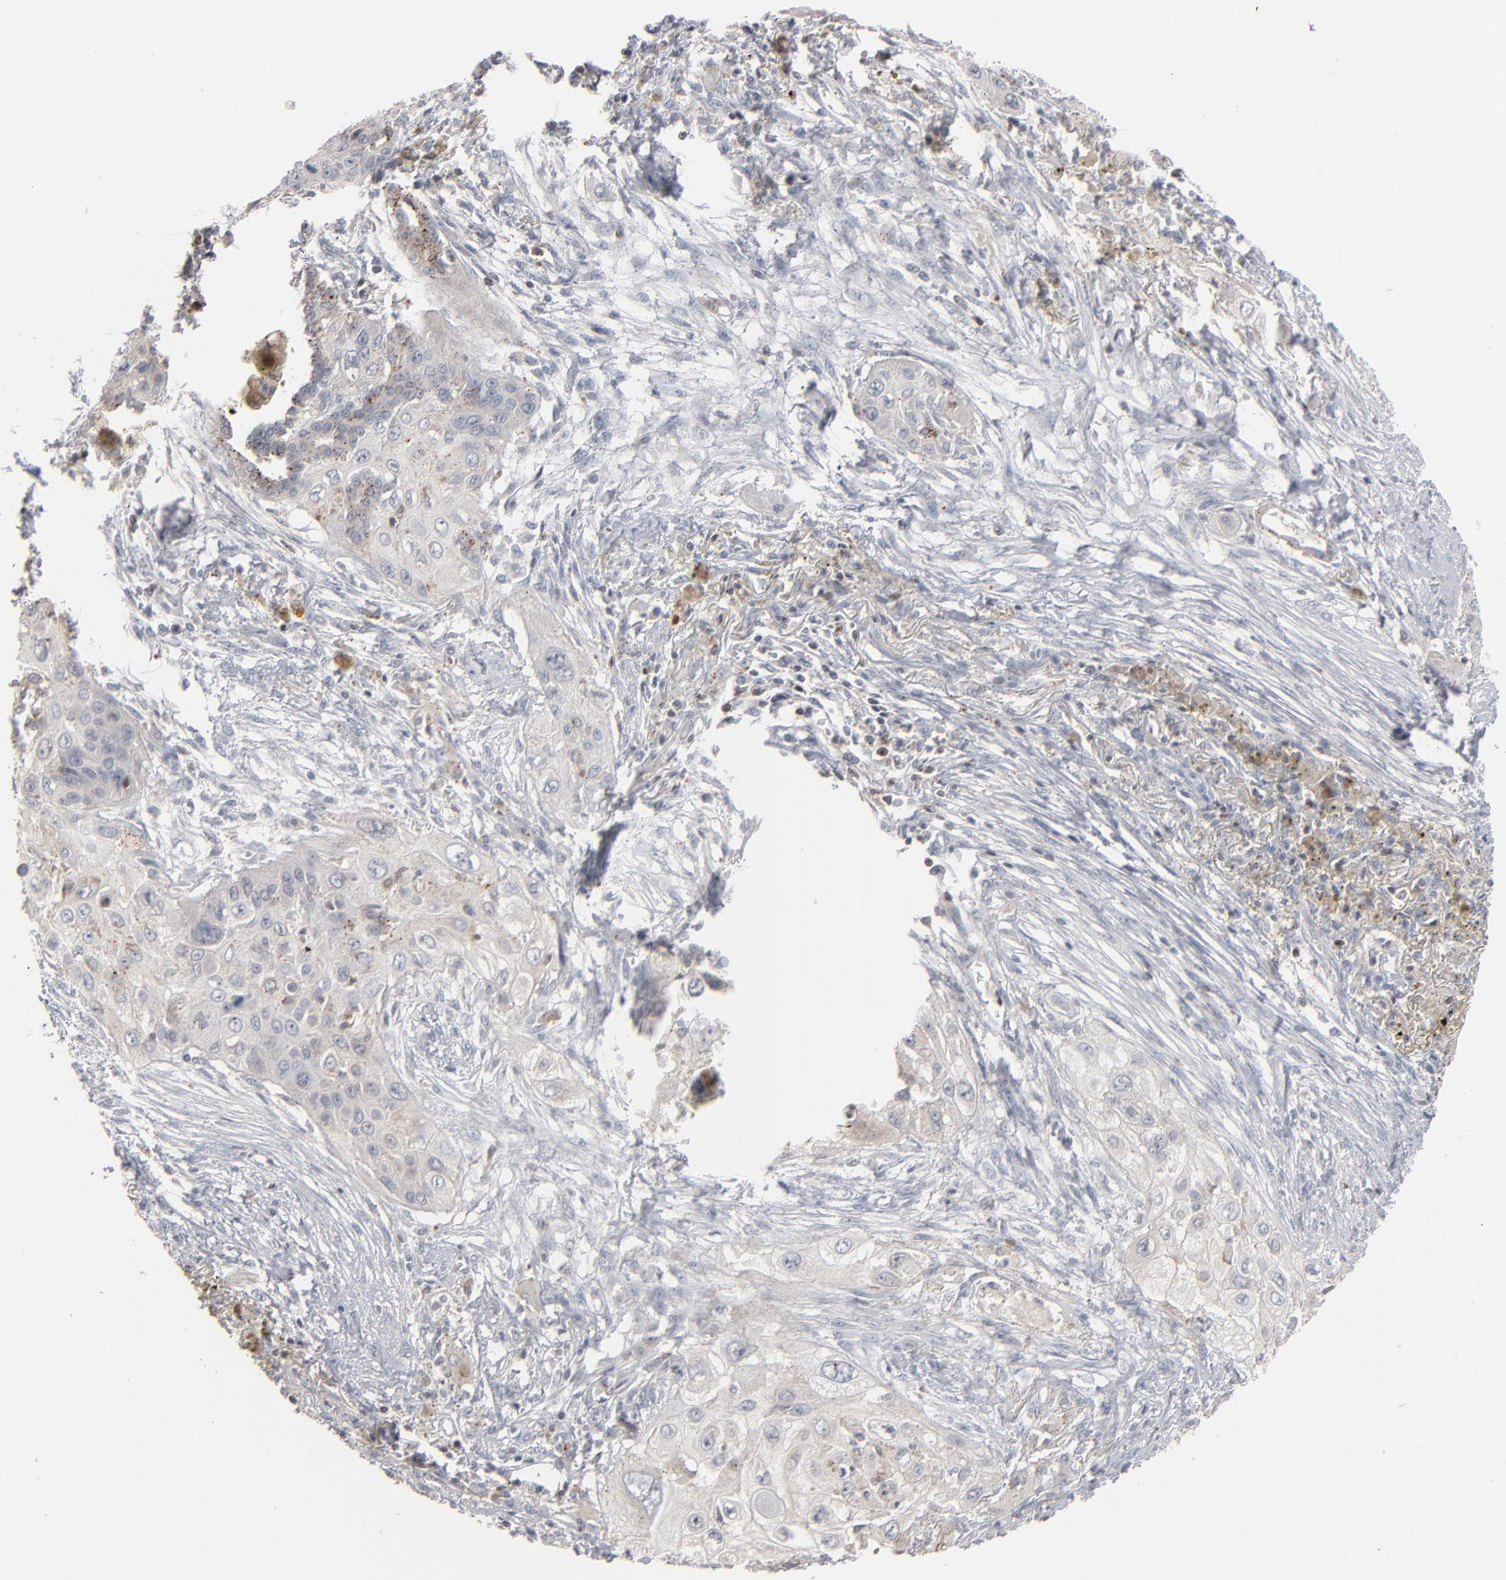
{"staining": {"intensity": "weak", "quantity": ">75%", "location": "cytoplasmic/membranous"}, "tissue": "lung cancer", "cell_type": "Tumor cells", "image_type": "cancer", "snomed": [{"axis": "morphology", "description": "Squamous cell carcinoma, NOS"}, {"axis": "topography", "description": "Lung"}], "caption": "There is low levels of weak cytoplasmic/membranous staining in tumor cells of lung cancer (squamous cell carcinoma), as demonstrated by immunohistochemical staining (brown color).", "gene": "STAT4", "patient": {"sex": "male", "age": 71}}